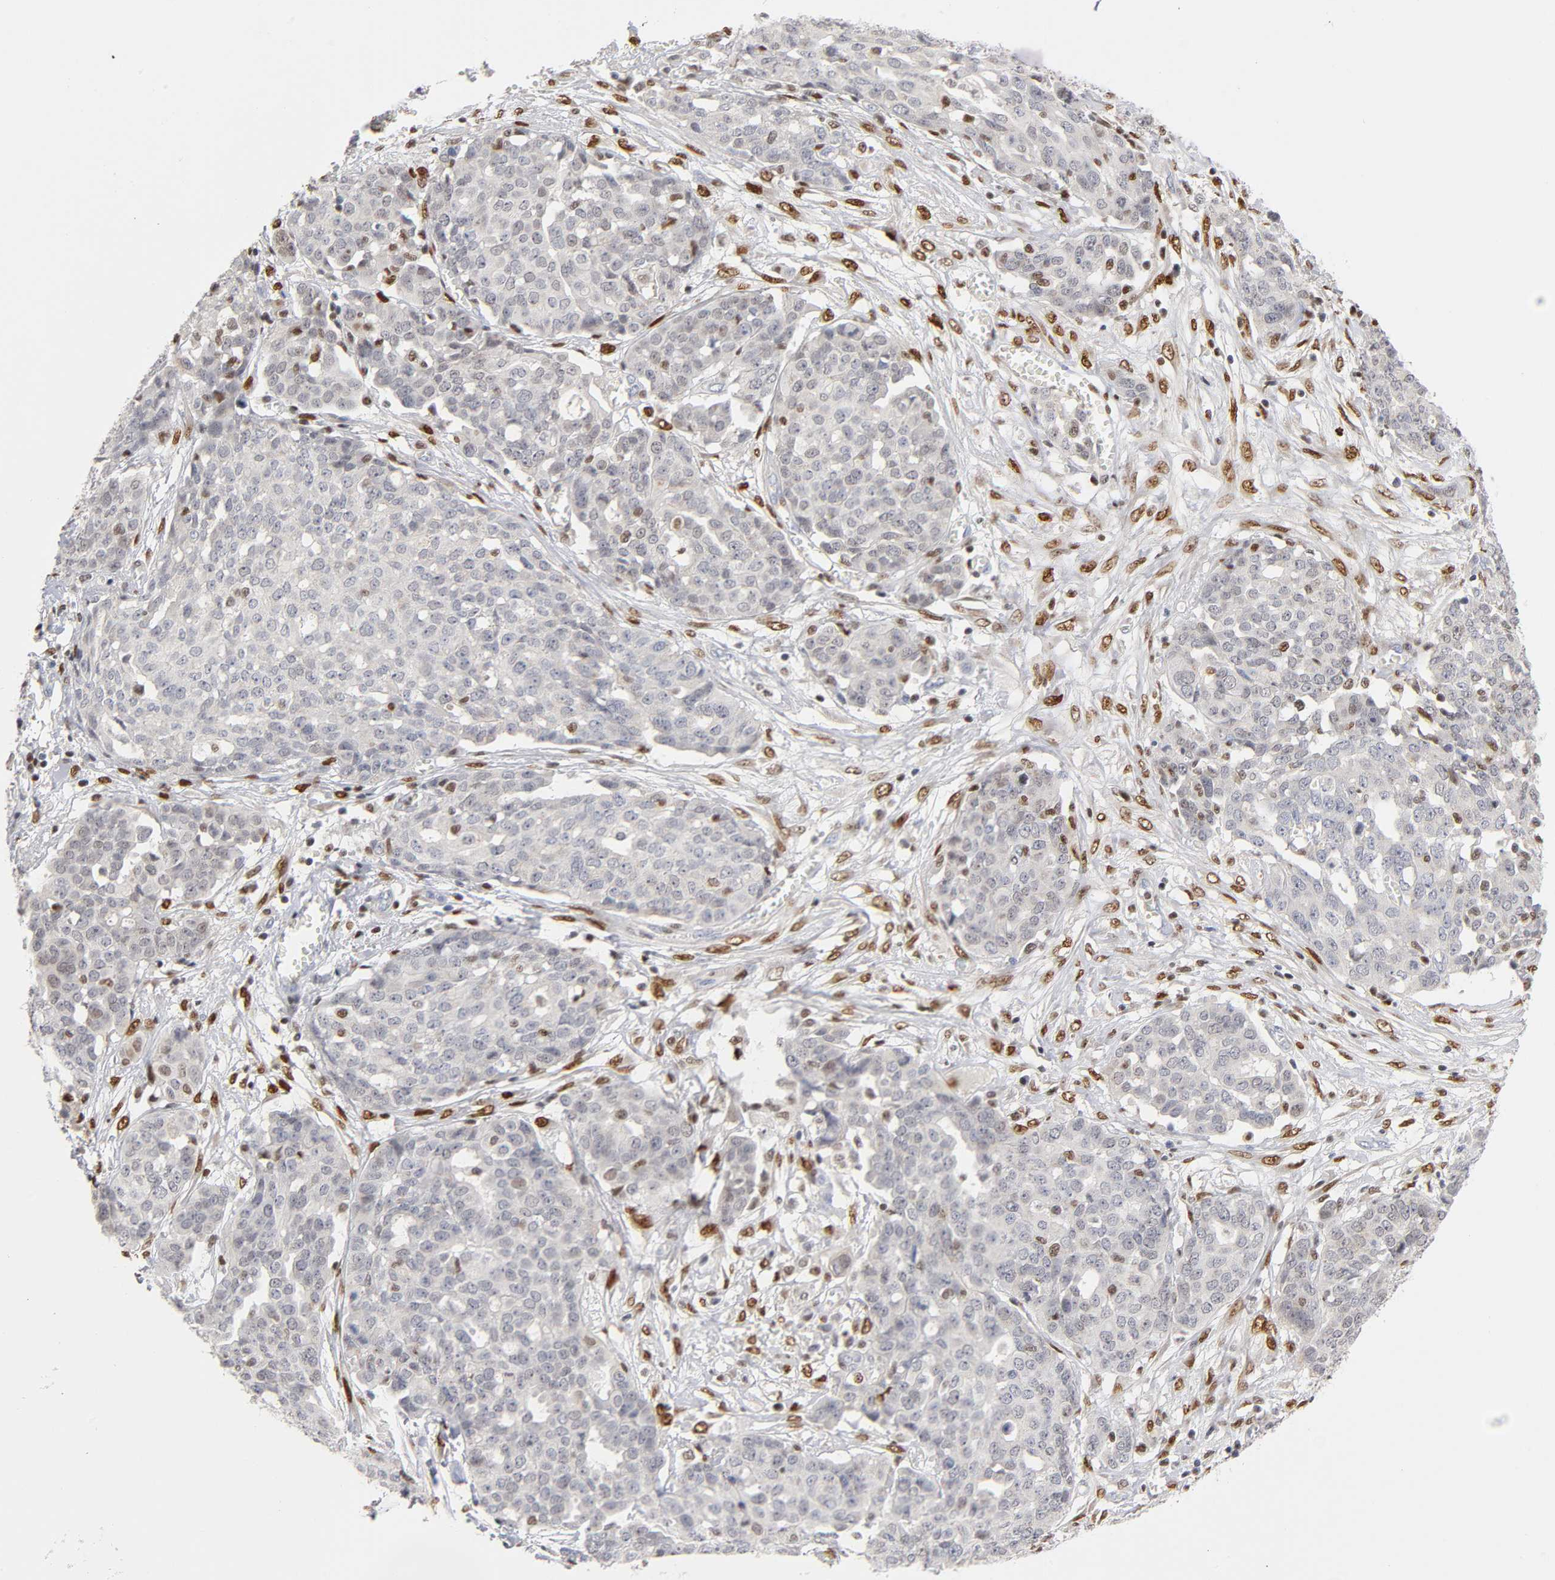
{"staining": {"intensity": "negative", "quantity": "none", "location": "none"}, "tissue": "ovarian cancer", "cell_type": "Tumor cells", "image_type": "cancer", "snomed": [{"axis": "morphology", "description": "Cystadenocarcinoma, serous, NOS"}, {"axis": "topography", "description": "Soft tissue"}, {"axis": "topography", "description": "Ovary"}], "caption": "This image is of ovarian serous cystadenocarcinoma stained with immunohistochemistry to label a protein in brown with the nuclei are counter-stained blue. There is no positivity in tumor cells.", "gene": "RUNX1", "patient": {"sex": "female", "age": 57}}